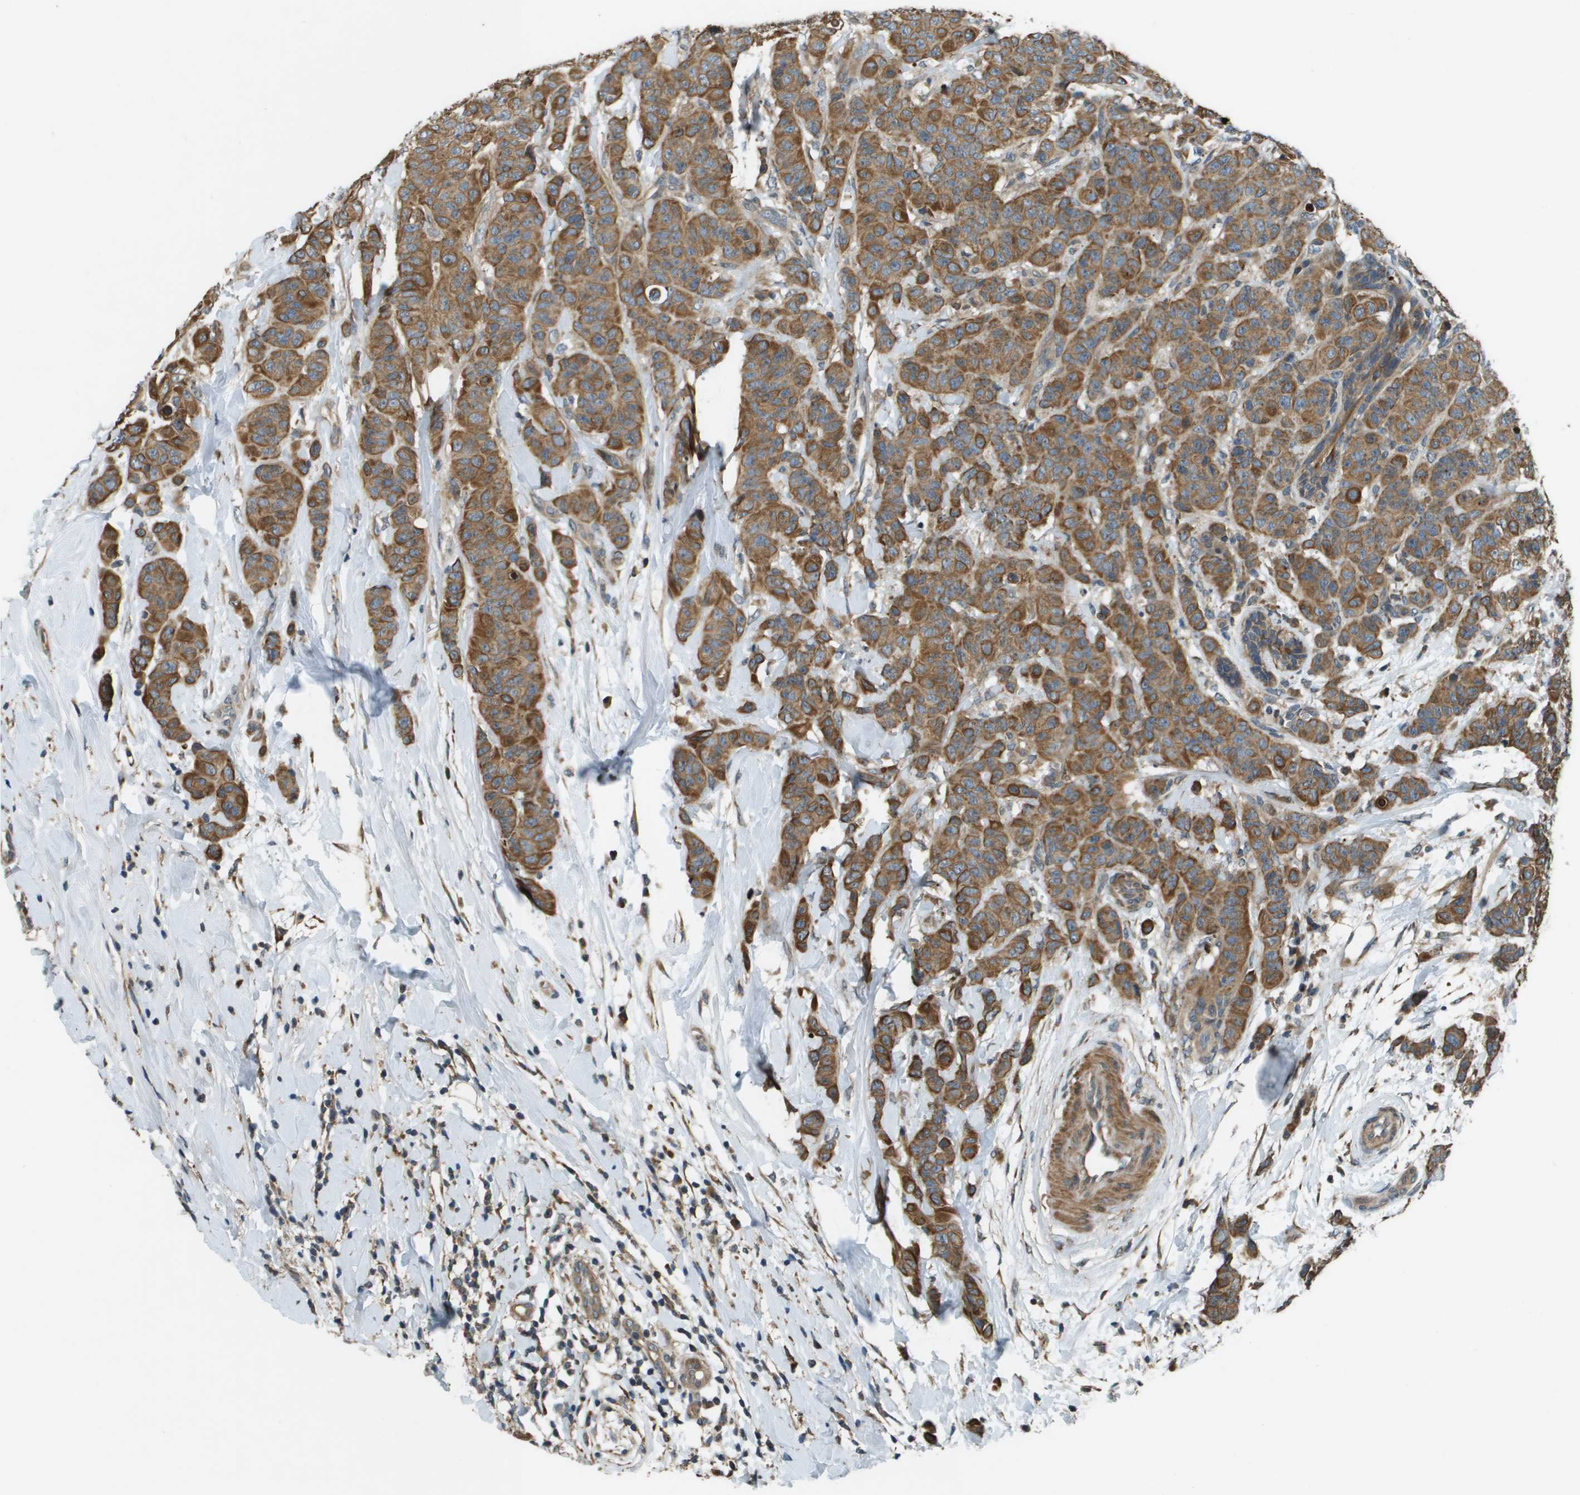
{"staining": {"intensity": "moderate", "quantity": ">75%", "location": "cytoplasmic/membranous"}, "tissue": "breast cancer", "cell_type": "Tumor cells", "image_type": "cancer", "snomed": [{"axis": "morphology", "description": "Normal tissue, NOS"}, {"axis": "morphology", "description": "Duct carcinoma"}, {"axis": "topography", "description": "Breast"}], "caption": "DAB immunohistochemical staining of human breast intraductal carcinoma demonstrates moderate cytoplasmic/membranous protein staining in approximately >75% of tumor cells.", "gene": "CDKN2C", "patient": {"sex": "female", "age": 40}}